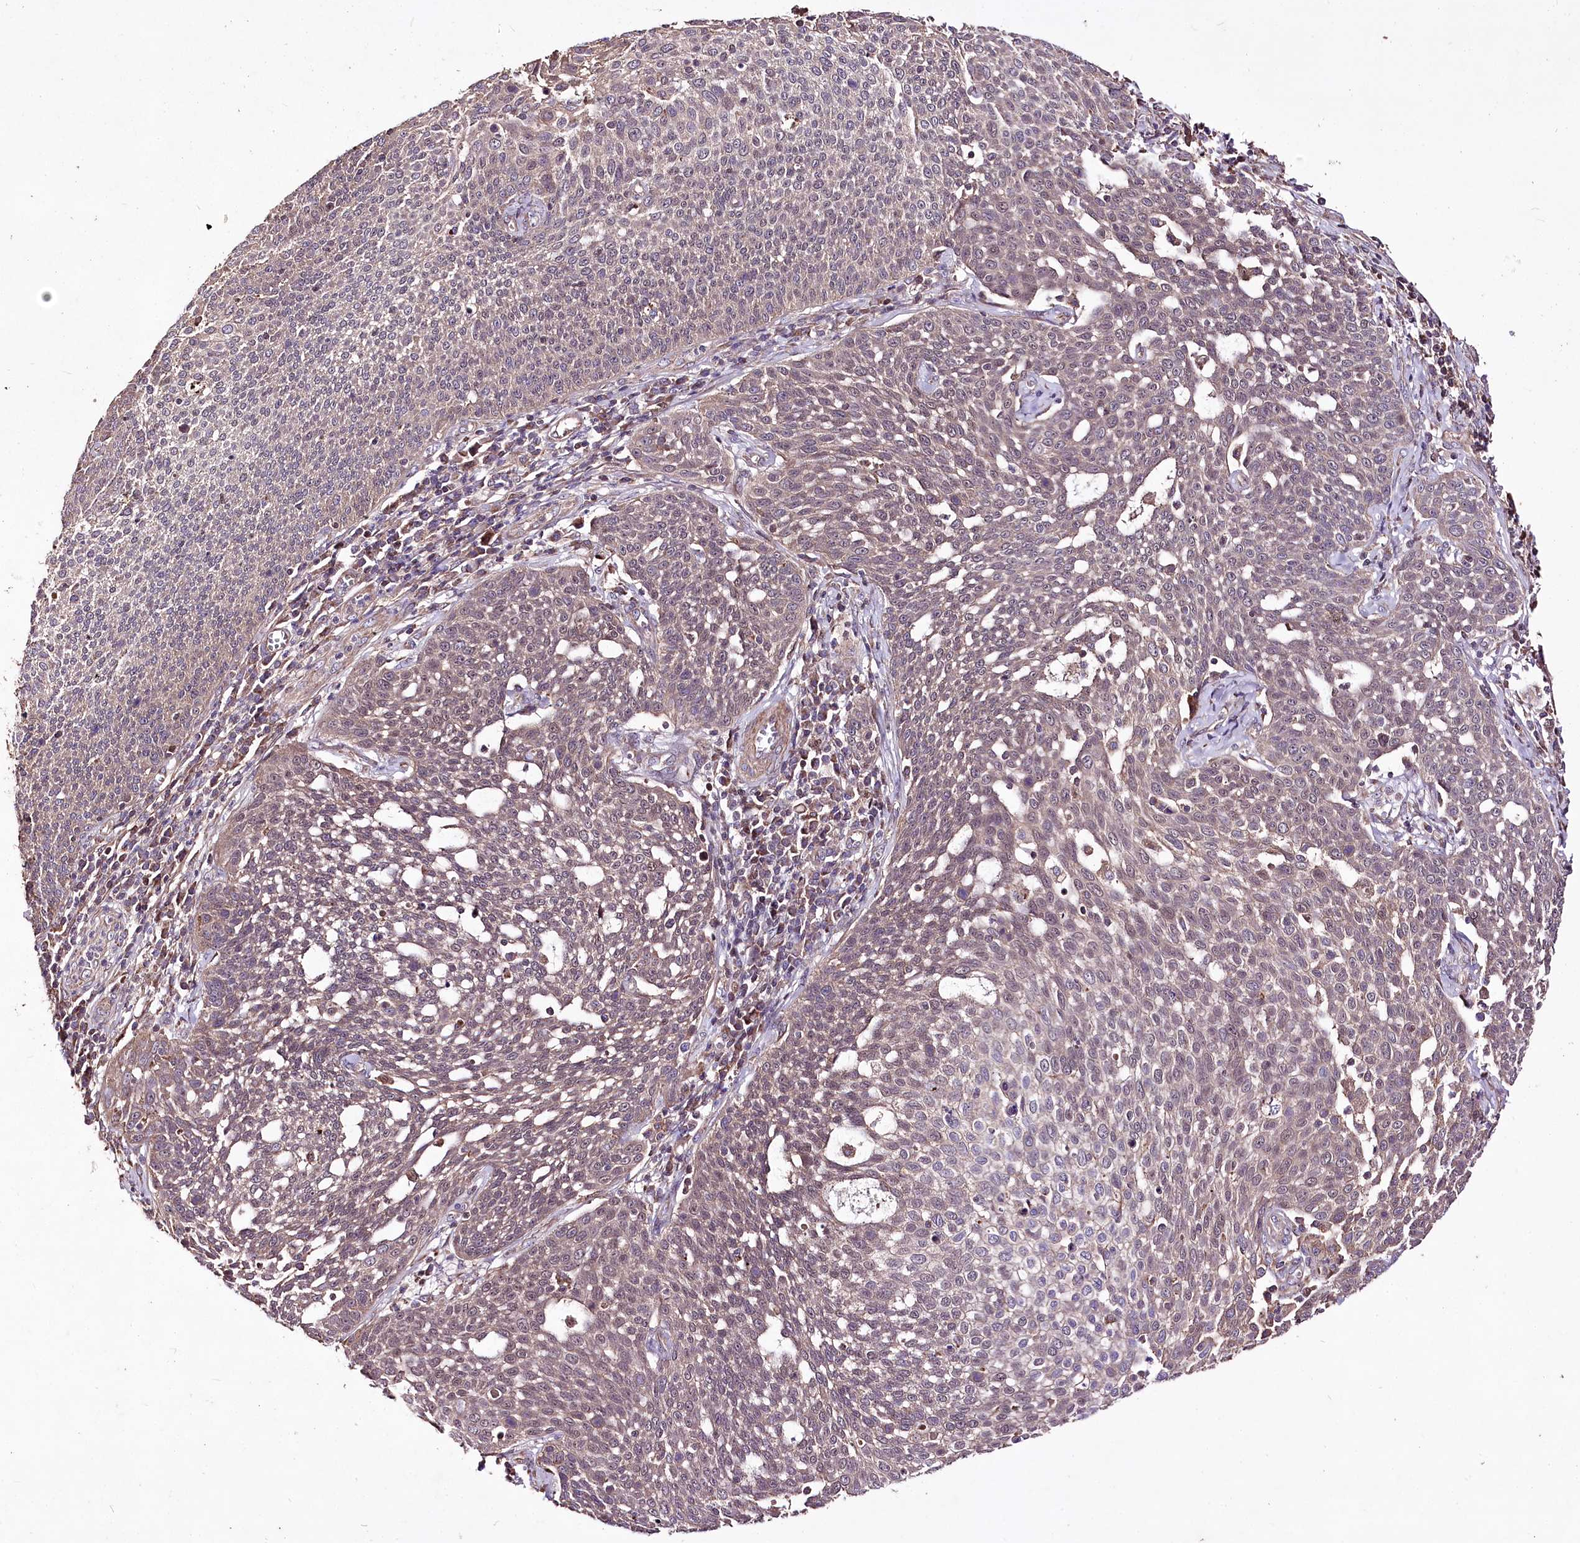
{"staining": {"intensity": "weak", "quantity": ">75%", "location": "cytoplasmic/membranous"}, "tissue": "cervical cancer", "cell_type": "Tumor cells", "image_type": "cancer", "snomed": [{"axis": "morphology", "description": "Squamous cell carcinoma, NOS"}, {"axis": "topography", "description": "Cervix"}], "caption": "Cervical squamous cell carcinoma stained with immunohistochemistry exhibits weak cytoplasmic/membranous positivity in about >75% of tumor cells.", "gene": "WWC1", "patient": {"sex": "female", "age": 34}}